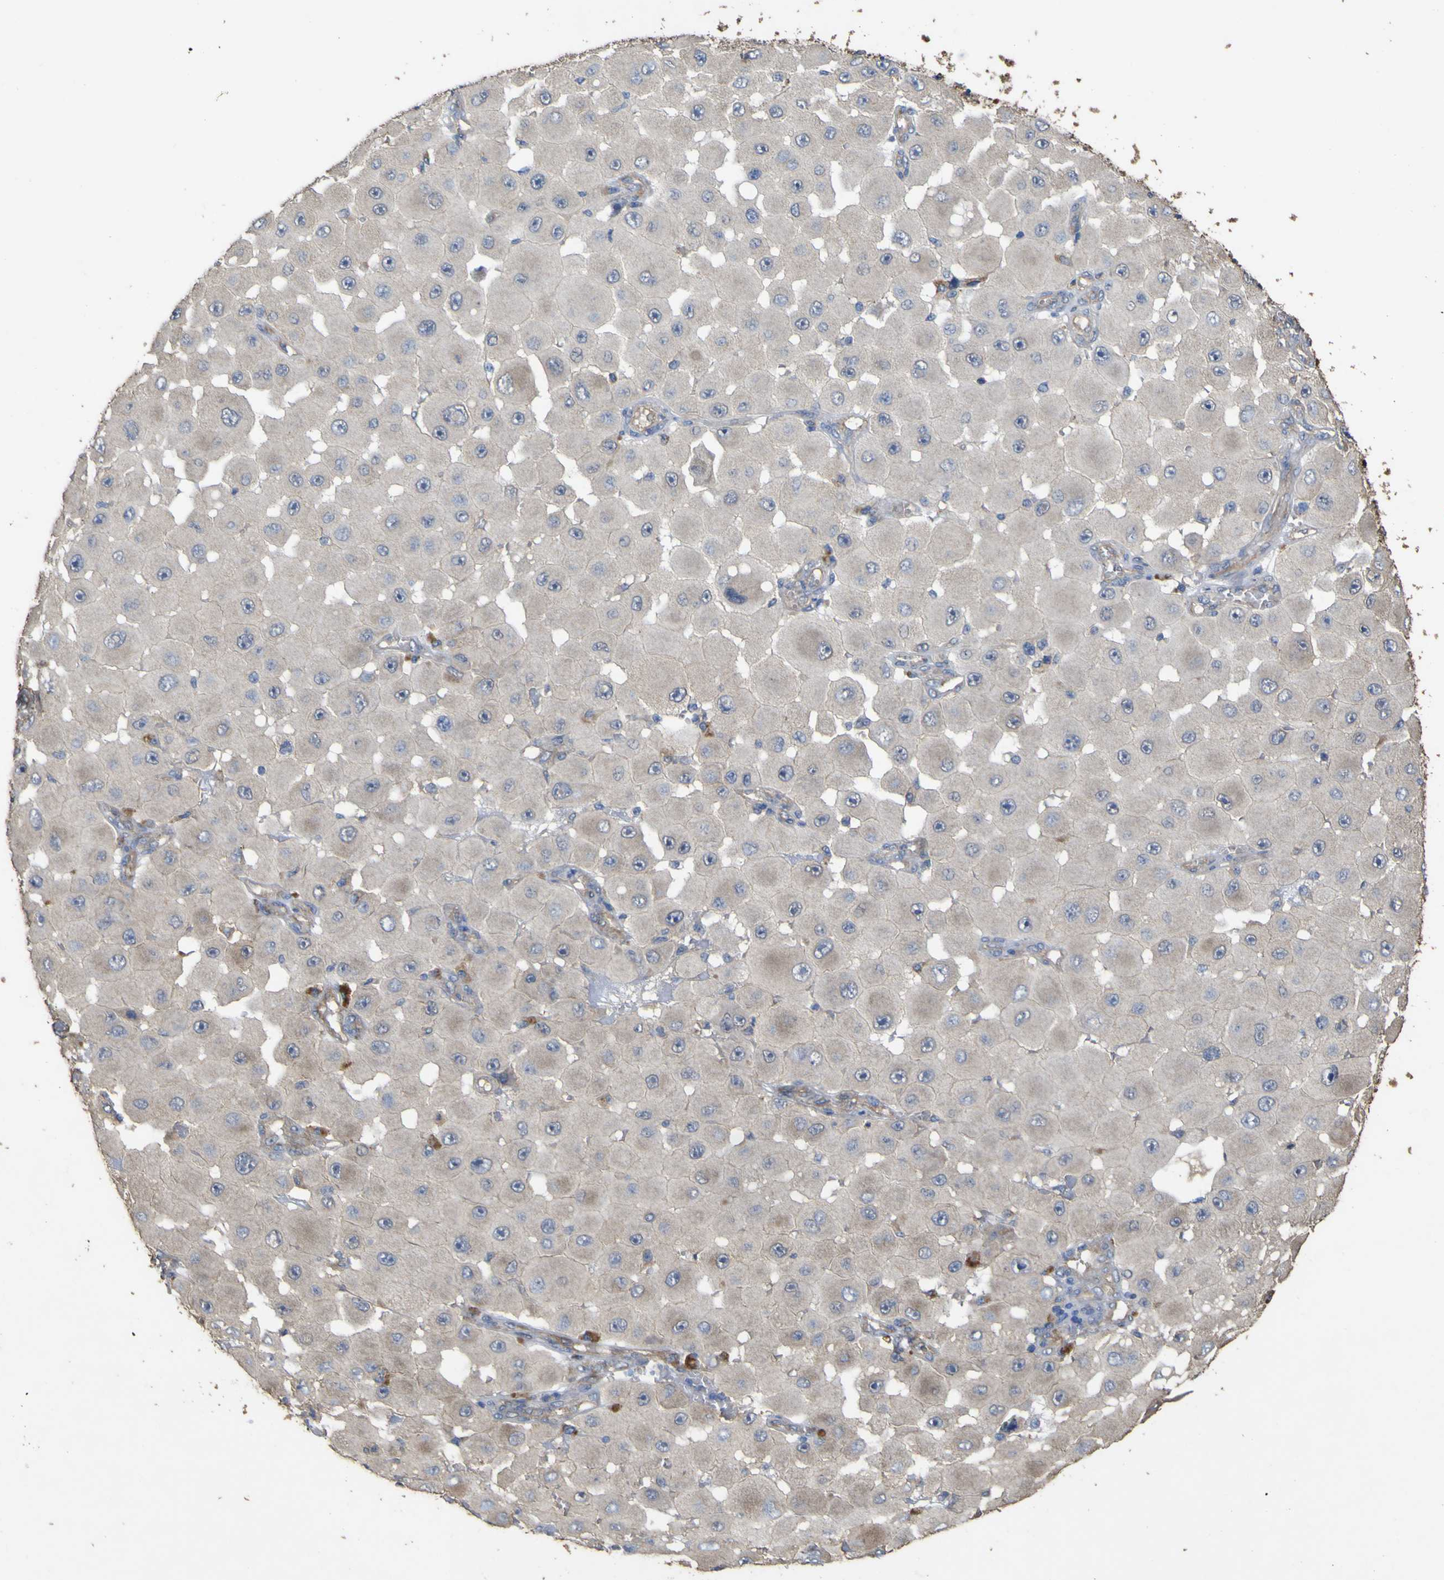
{"staining": {"intensity": "weak", "quantity": ">75%", "location": "cytoplasmic/membranous"}, "tissue": "melanoma", "cell_type": "Tumor cells", "image_type": "cancer", "snomed": [{"axis": "morphology", "description": "Malignant melanoma, NOS"}, {"axis": "topography", "description": "Skin"}], "caption": "This photomicrograph exhibits malignant melanoma stained with IHC to label a protein in brown. The cytoplasmic/membranous of tumor cells show weak positivity for the protein. Nuclei are counter-stained blue.", "gene": "TNFSF15", "patient": {"sex": "female", "age": 81}}